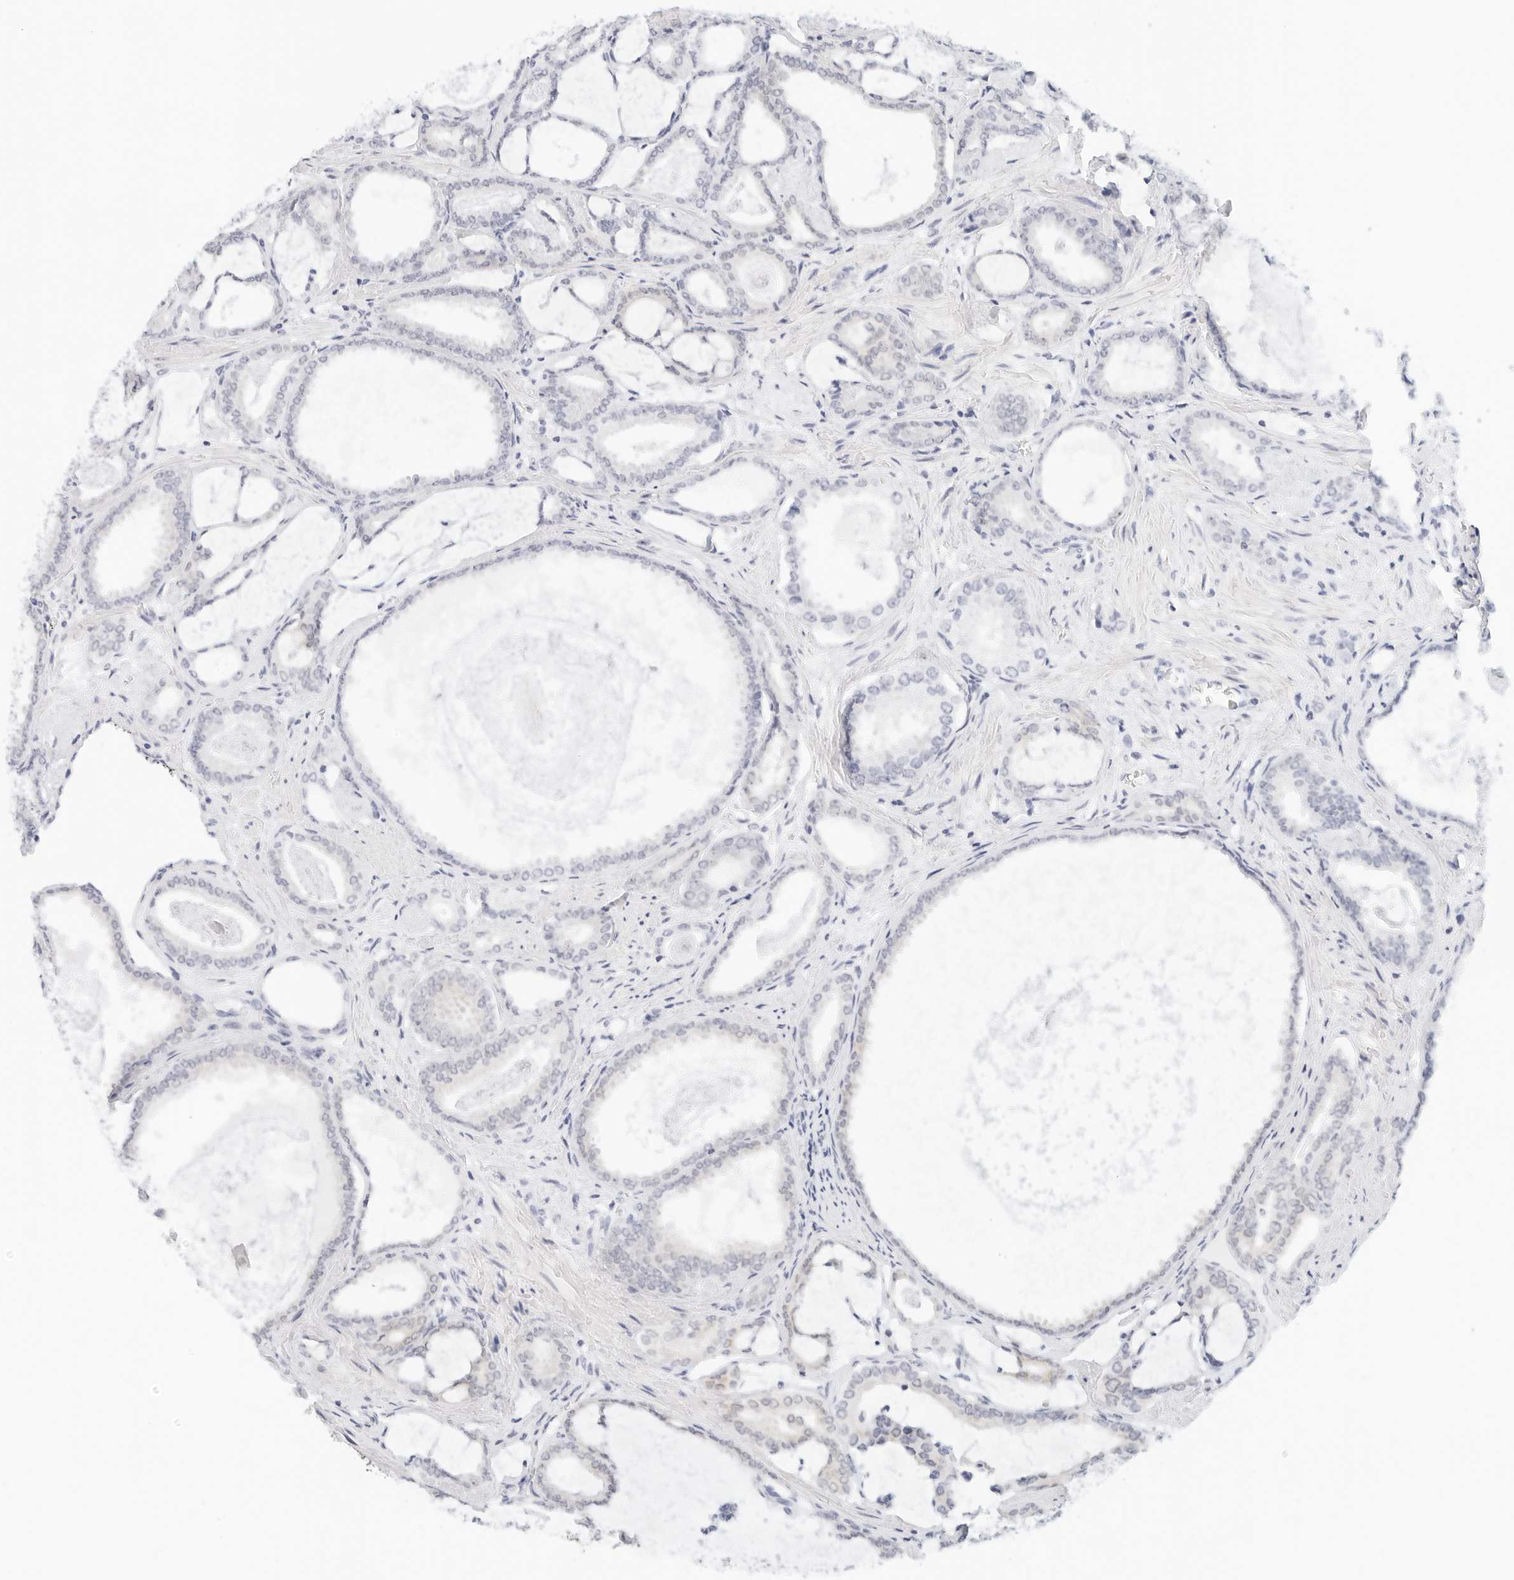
{"staining": {"intensity": "negative", "quantity": "none", "location": "none"}, "tissue": "prostate cancer", "cell_type": "Tumor cells", "image_type": "cancer", "snomed": [{"axis": "morphology", "description": "Adenocarcinoma, Low grade"}, {"axis": "topography", "description": "Prostate"}], "caption": "High power microscopy histopathology image of an IHC histopathology image of prostate low-grade adenocarcinoma, revealing no significant positivity in tumor cells.", "gene": "CD22", "patient": {"sex": "male", "age": 71}}